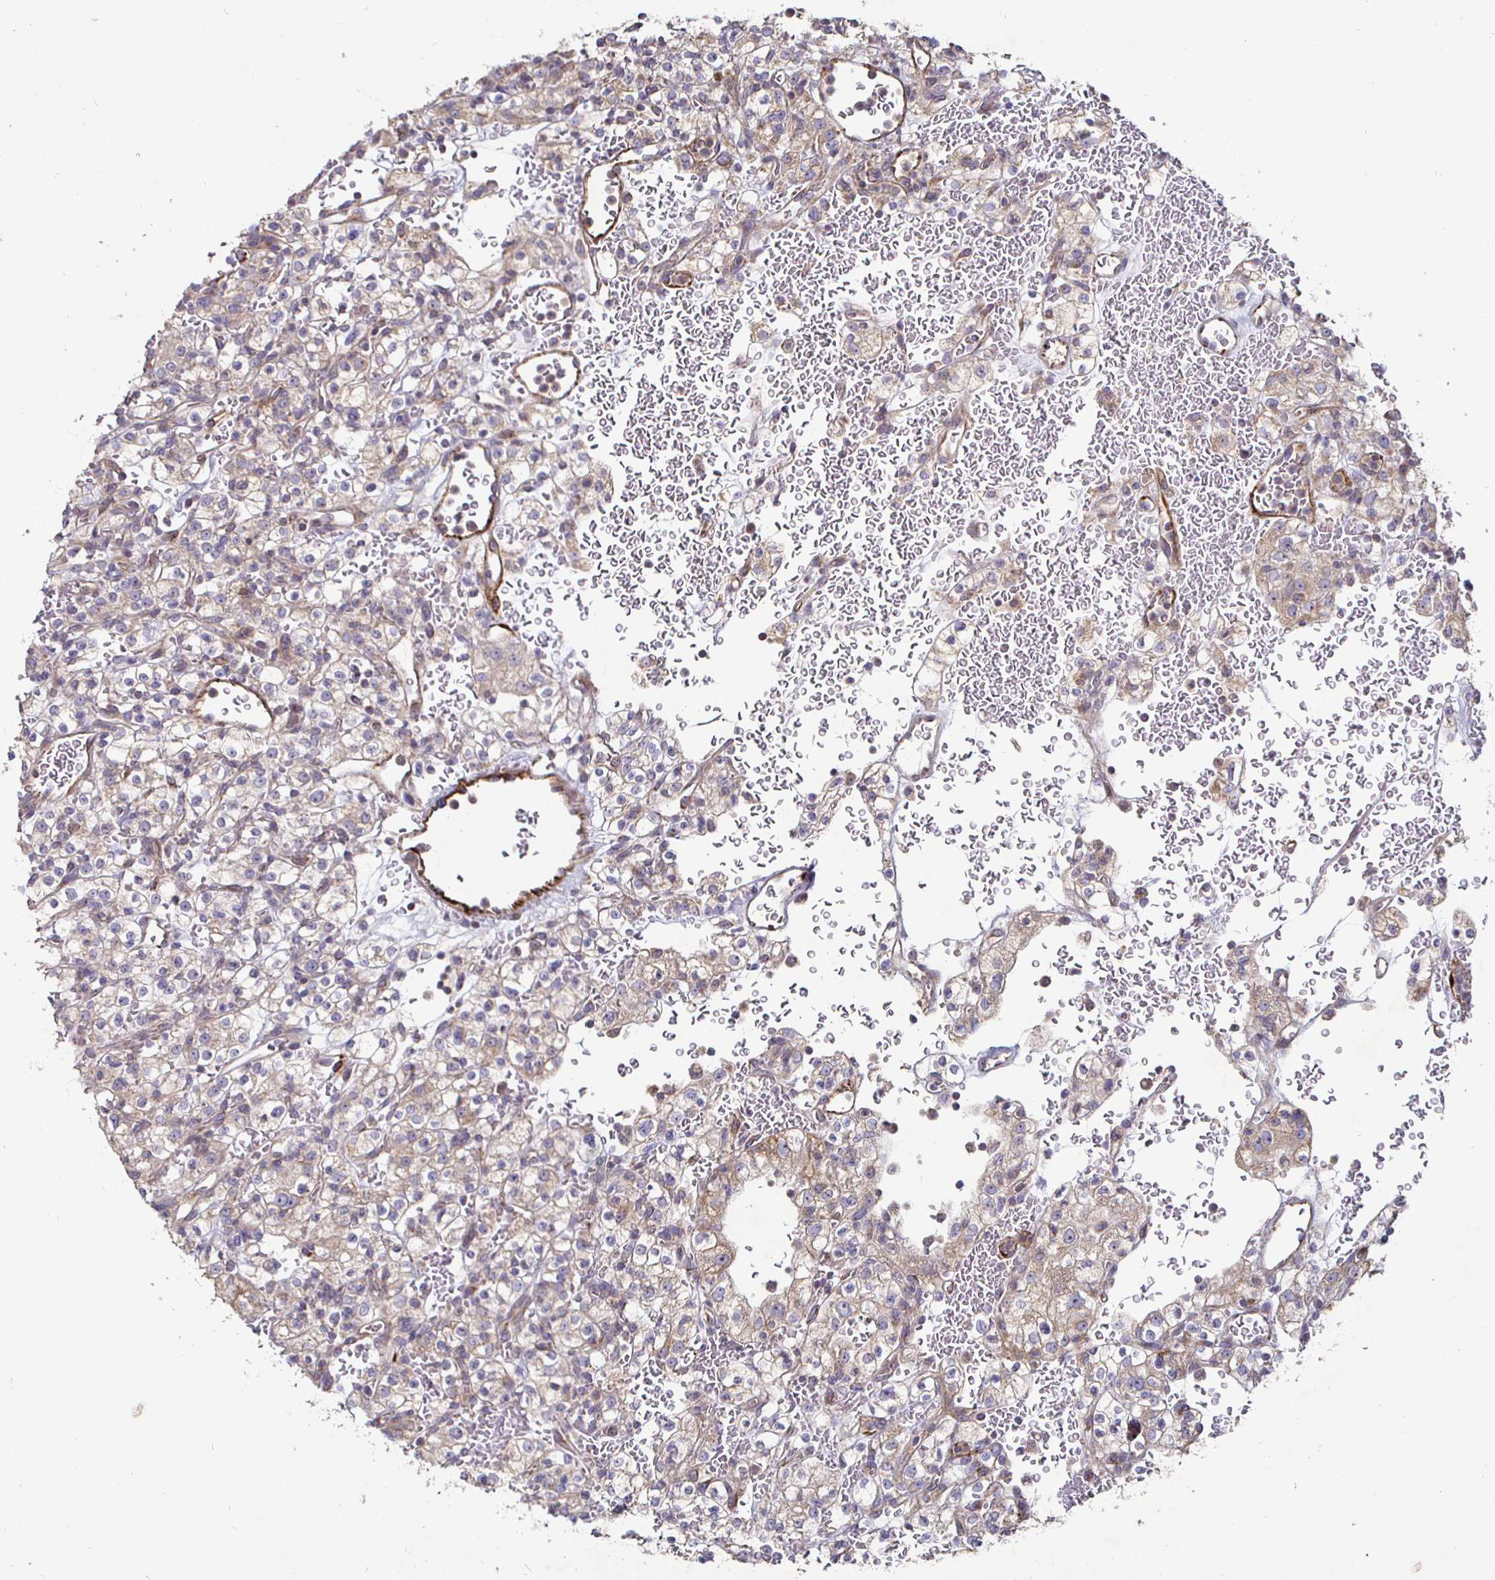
{"staining": {"intensity": "weak", "quantity": ">75%", "location": "cytoplasmic/membranous"}, "tissue": "renal cancer", "cell_type": "Tumor cells", "image_type": "cancer", "snomed": [{"axis": "morphology", "description": "Normal tissue, NOS"}, {"axis": "morphology", "description": "Adenocarcinoma, NOS"}, {"axis": "topography", "description": "Kidney"}], "caption": "An image of renal cancer (adenocarcinoma) stained for a protein shows weak cytoplasmic/membranous brown staining in tumor cells. (DAB IHC, brown staining for protein, blue staining for nuclei).", "gene": "NRSN1", "patient": {"sex": "female", "age": 72}}